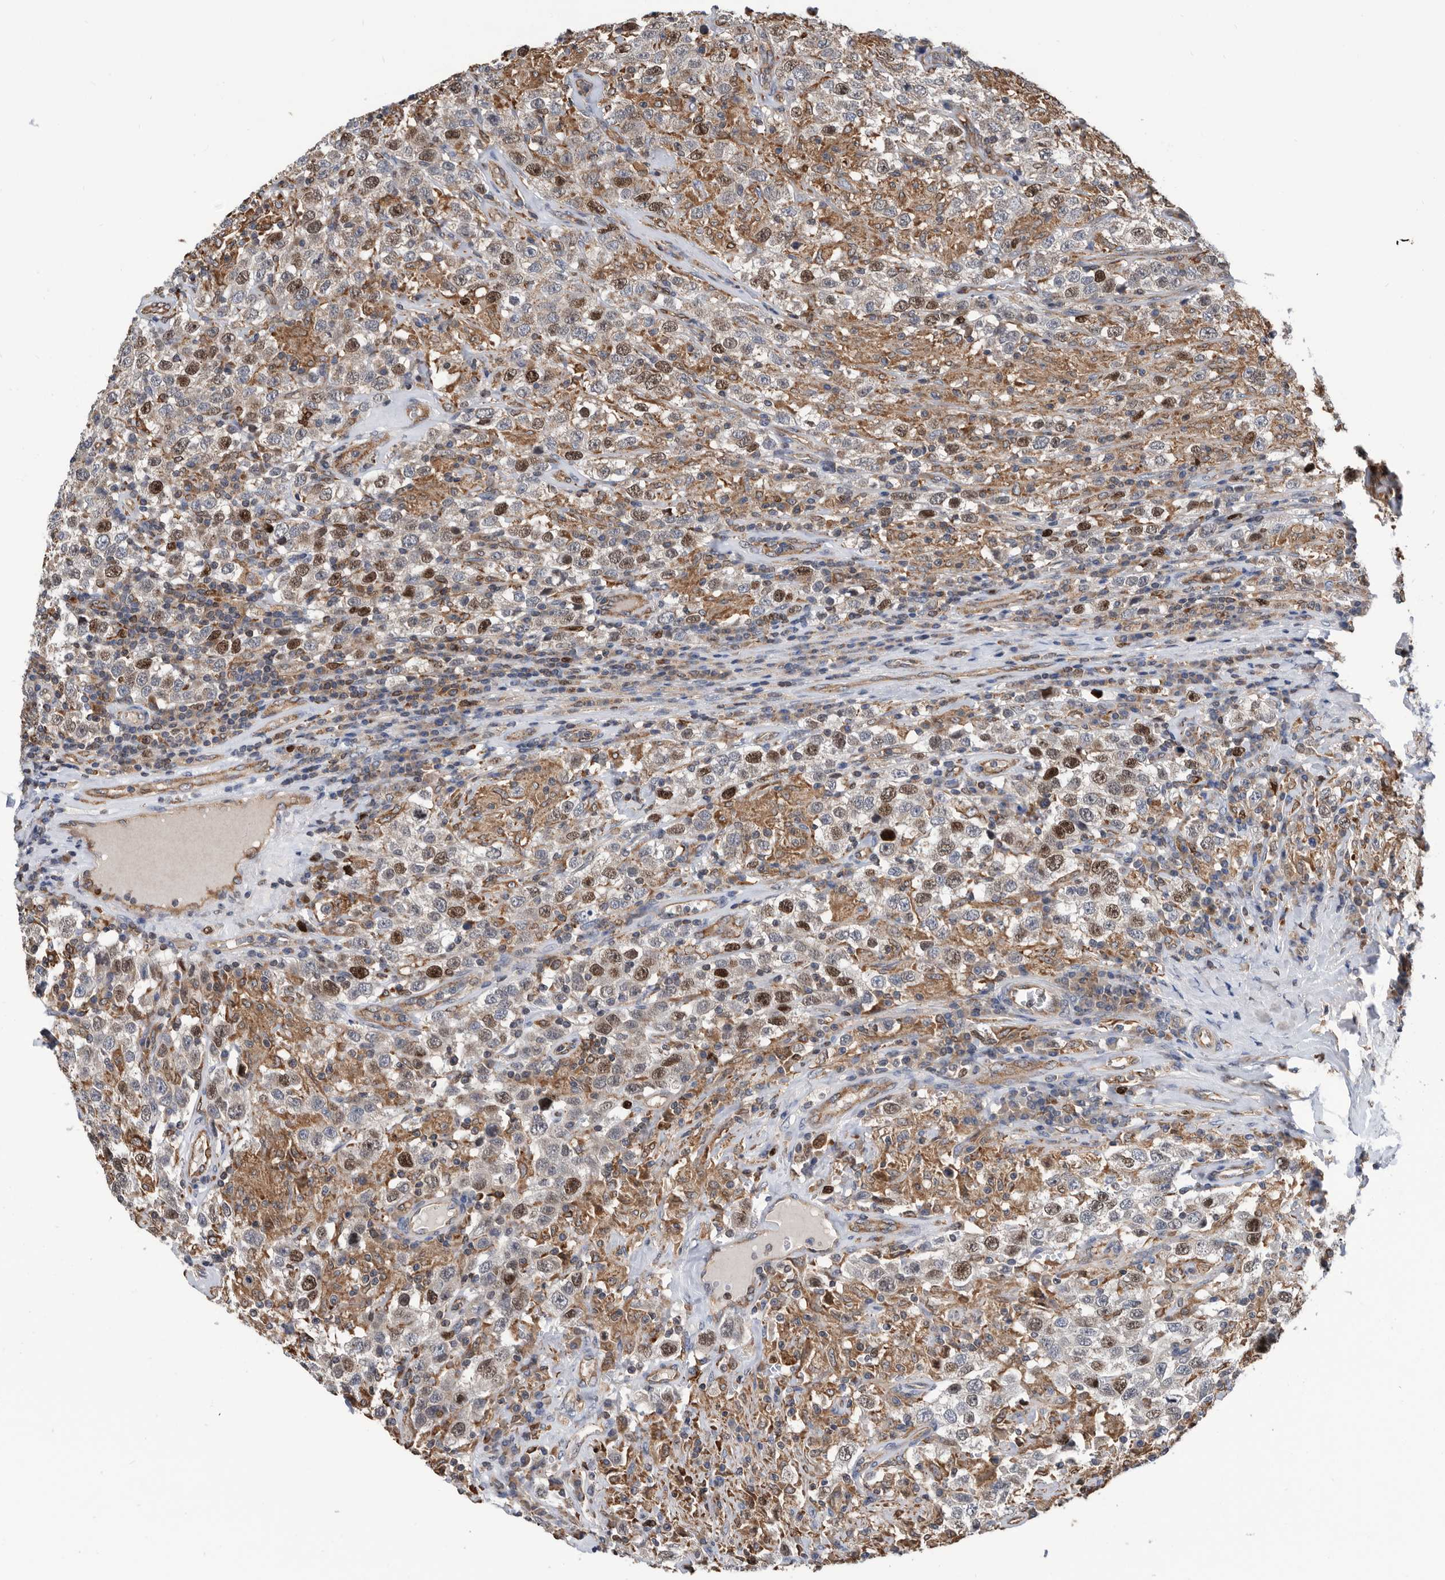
{"staining": {"intensity": "strong", "quantity": "<25%", "location": "nuclear"}, "tissue": "testis cancer", "cell_type": "Tumor cells", "image_type": "cancer", "snomed": [{"axis": "morphology", "description": "Seminoma, NOS"}, {"axis": "topography", "description": "Testis"}], "caption": "High-magnification brightfield microscopy of testis seminoma stained with DAB (3,3'-diaminobenzidine) (brown) and counterstained with hematoxylin (blue). tumor cells exhibit strong nuclear staining is appreciated in about<25% of cells. Nuclei are stained in blue.", "gene": "ATAD2", "patient": {"sex": "male", "age": 41}}